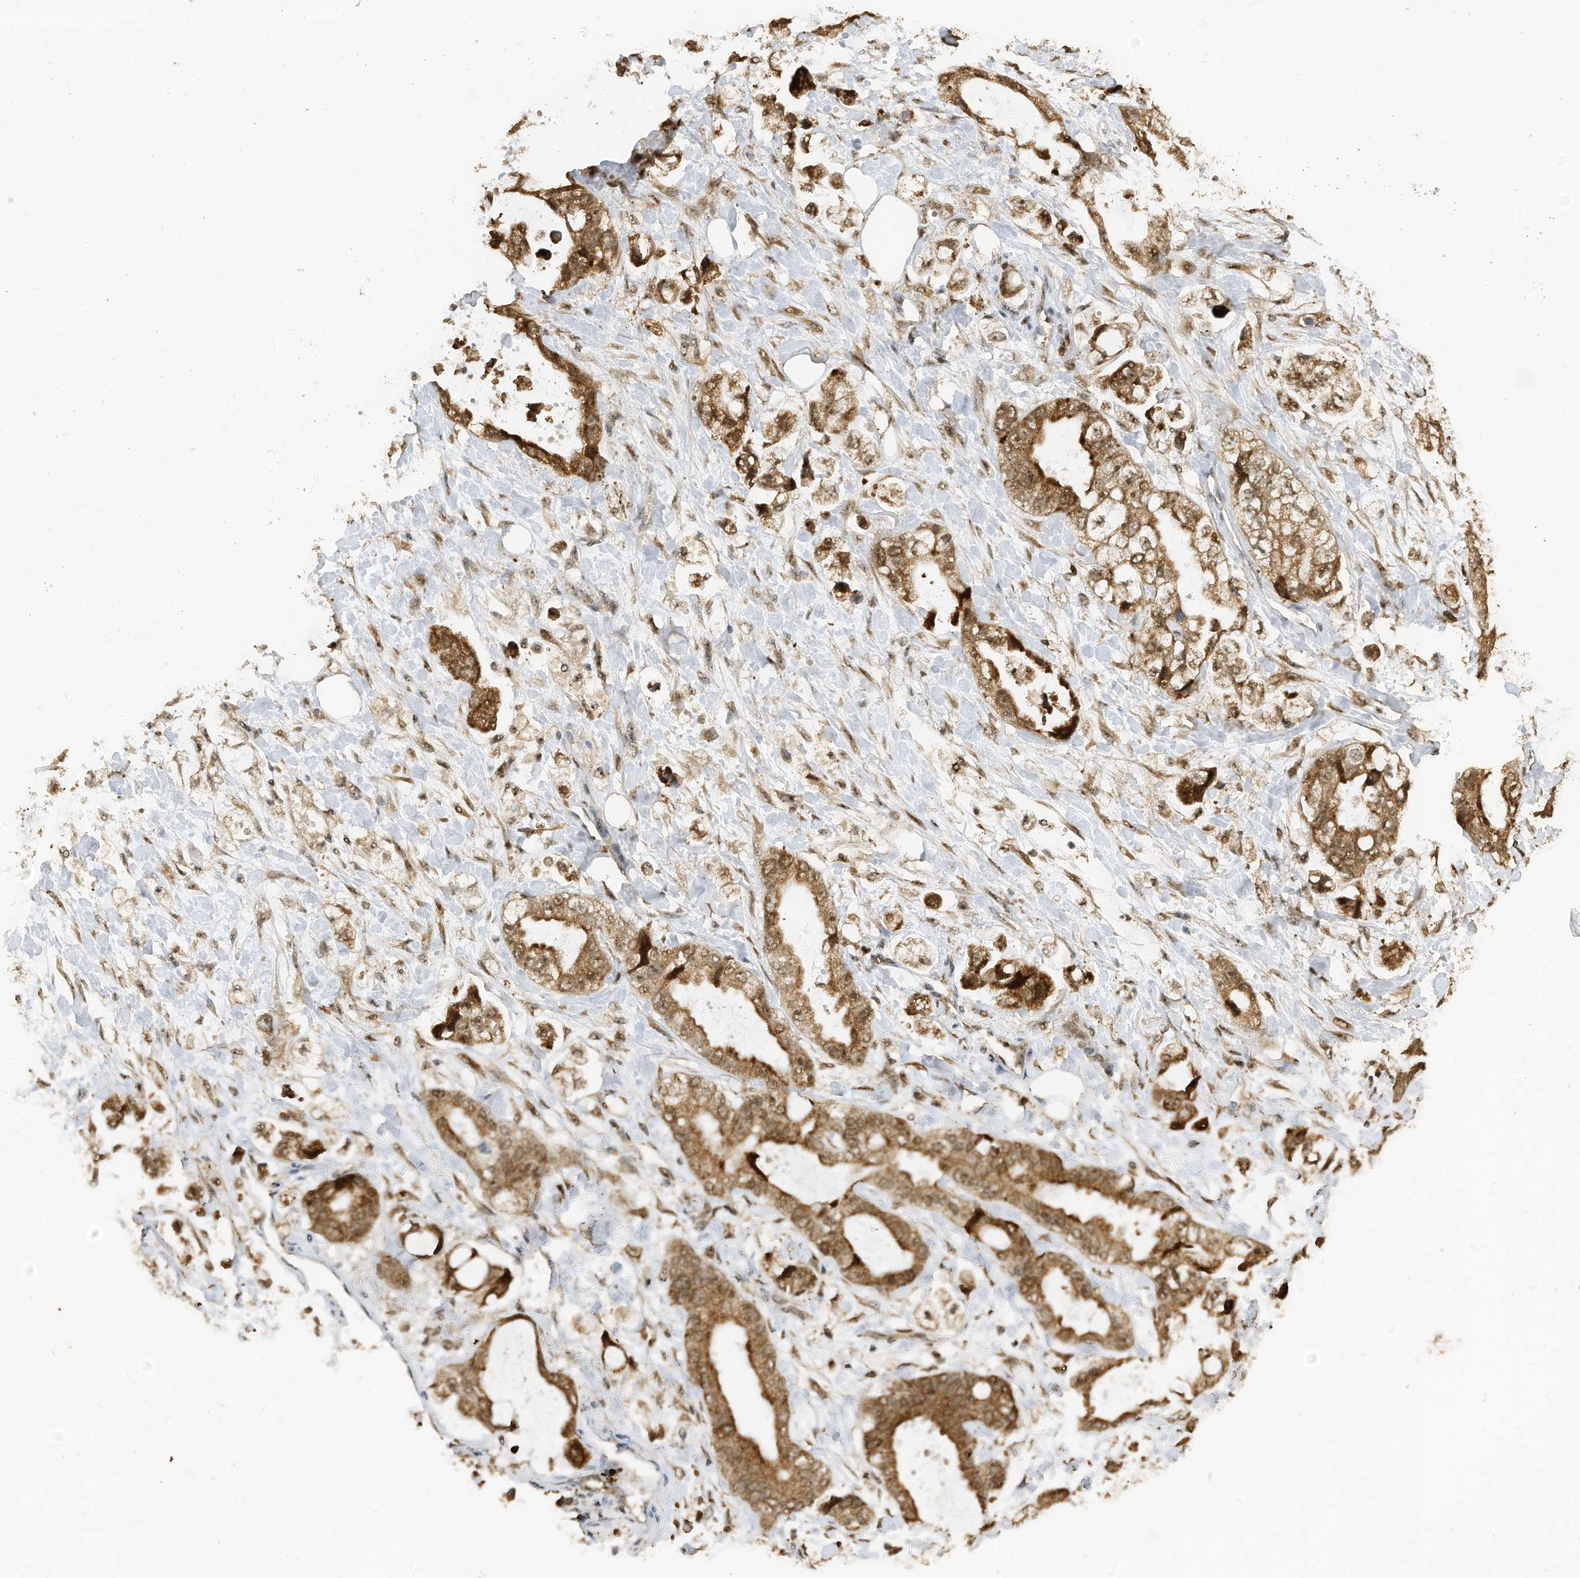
{"staining": {"intensity": "strong", "quantity": ">75%", "location": "cytoplasmic/membranous,nuclear"}, "tissue": "stomach cancer", "cell_type": "Tumor cells", "image_type": "cancer", "snomed": [{"axis": "morphology", "description": "Adenocarcinoma, NOS"}, {"axis": "topography", "description": "Stomach"}], "caption": "Protein staining of adenocarcinoma (stomach) tissue demonstrates strong cytoplasmic/membranous and nuclear positivity in approximately >75% of tumor cells.", "gene": "ERLEC1", "patient": {"sex": "male", "age": 62}}